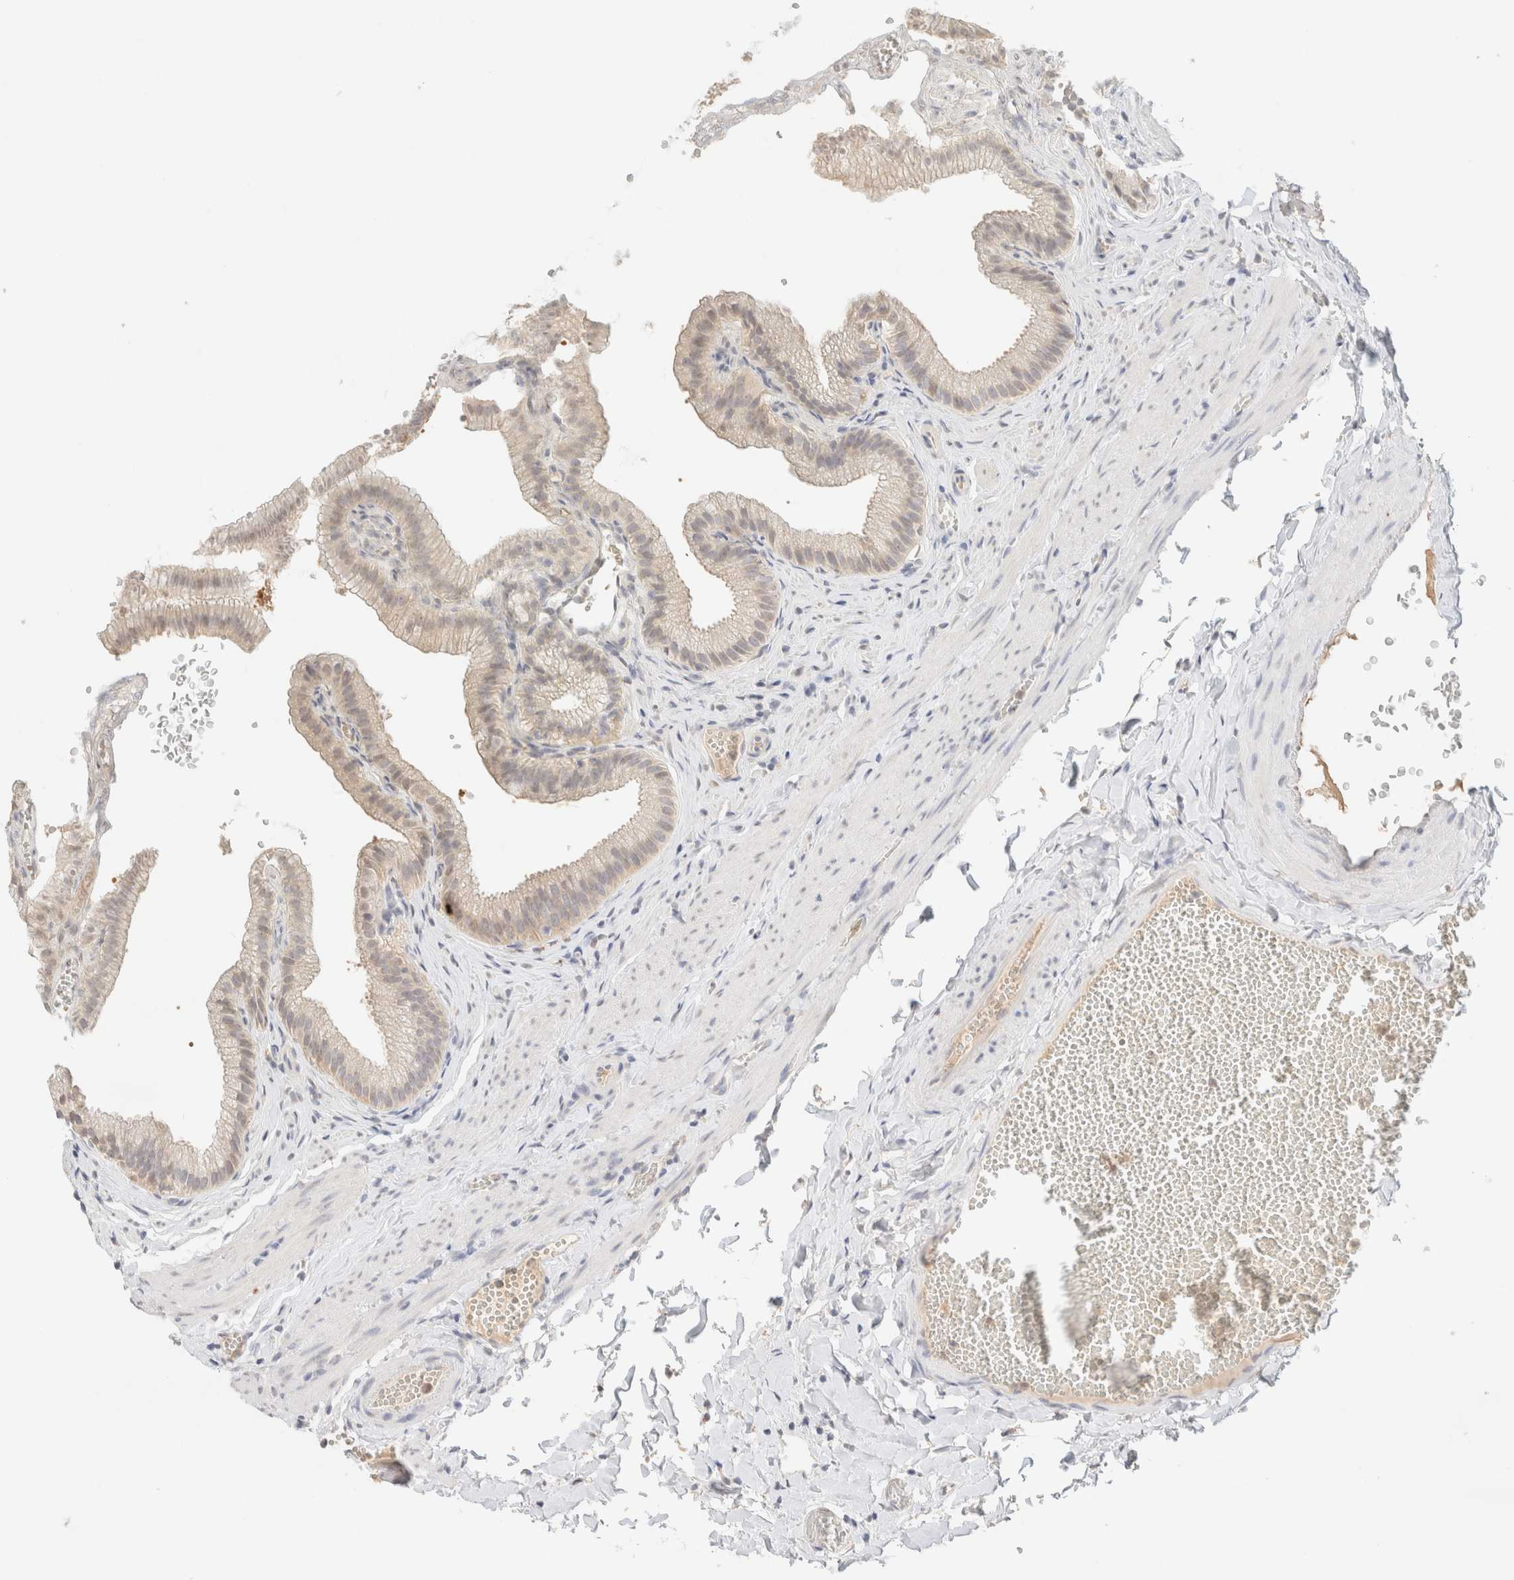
{"staining": {"intensity": "weak", "quantity": "<25%", "location": "nuclear"}, "tissue": "gallbladder", "cell_type": "Glandular cells", "image_type": "normal", "snomed": [{"axis": "morphology", "description": "Normal tissue, NOS"}, {"axis": "topography", "description": "Gallbladder"}], "caption": "DAB (3,3'-diaminobenzidine) immunohistochemical staining of normal human gallbladder shows no significant positivity in glandular cells.", "gene": "CPA1", "patient": {"sex": "male", "age": 38}}